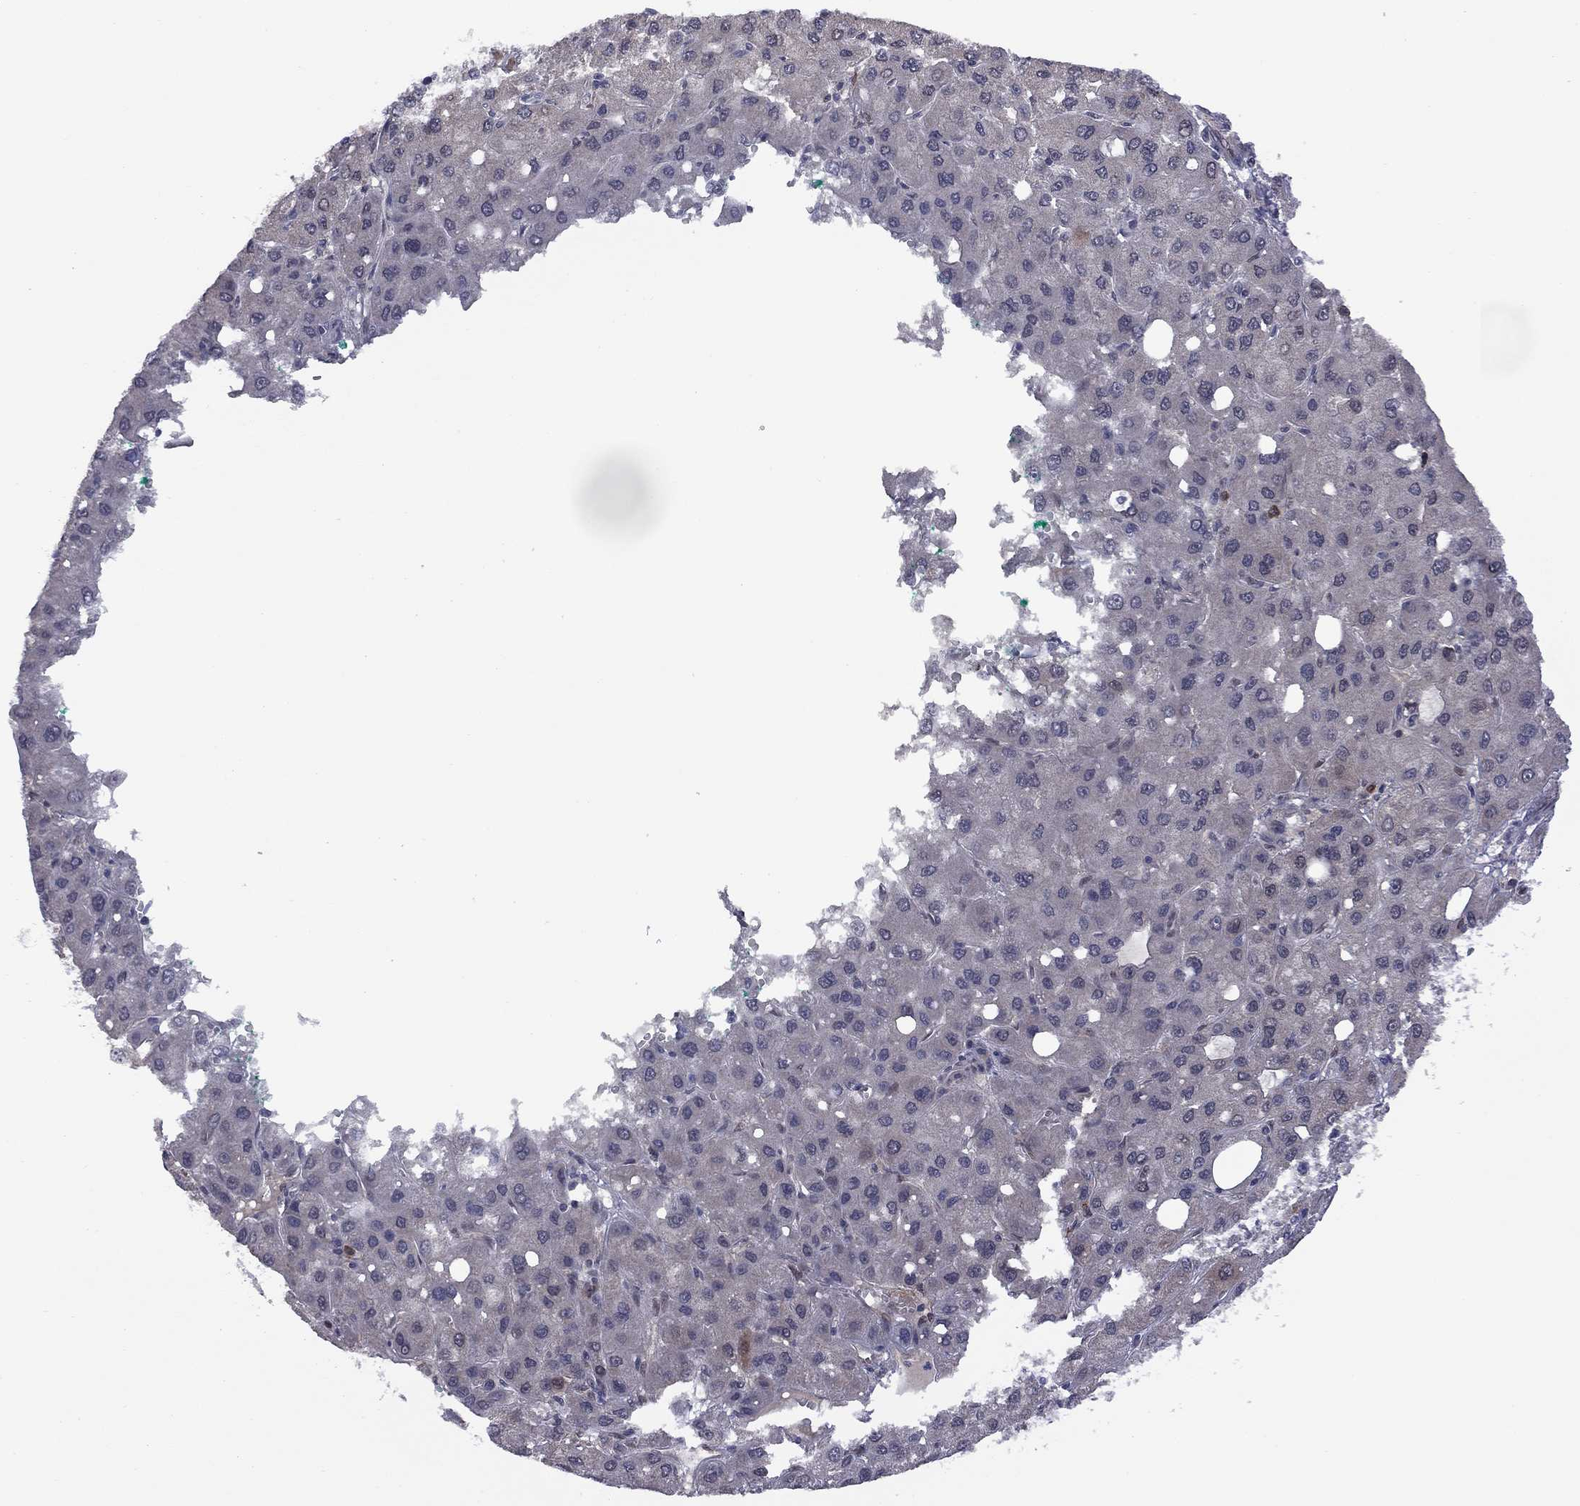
{"staining": {"intensity": "negative", "quantity": "none", "location": "none"}, "tissue": "liver cancer", "cell_type": "Tumor cells", "image_type": "cancer", "snomed": [{"axis": "morphology", "description": "Carcinoma, Hepatocellular, NOS"}, {"axis": "topography", "description": "Liver"}], "caption": "A photomicrograph of liver cancer (hepatocellular carcinoma) stained for a protein demonstrates no brown staining in tumor cells.", "gene": "GPAA1", "patient": {"sex": "male", "age": 73}}